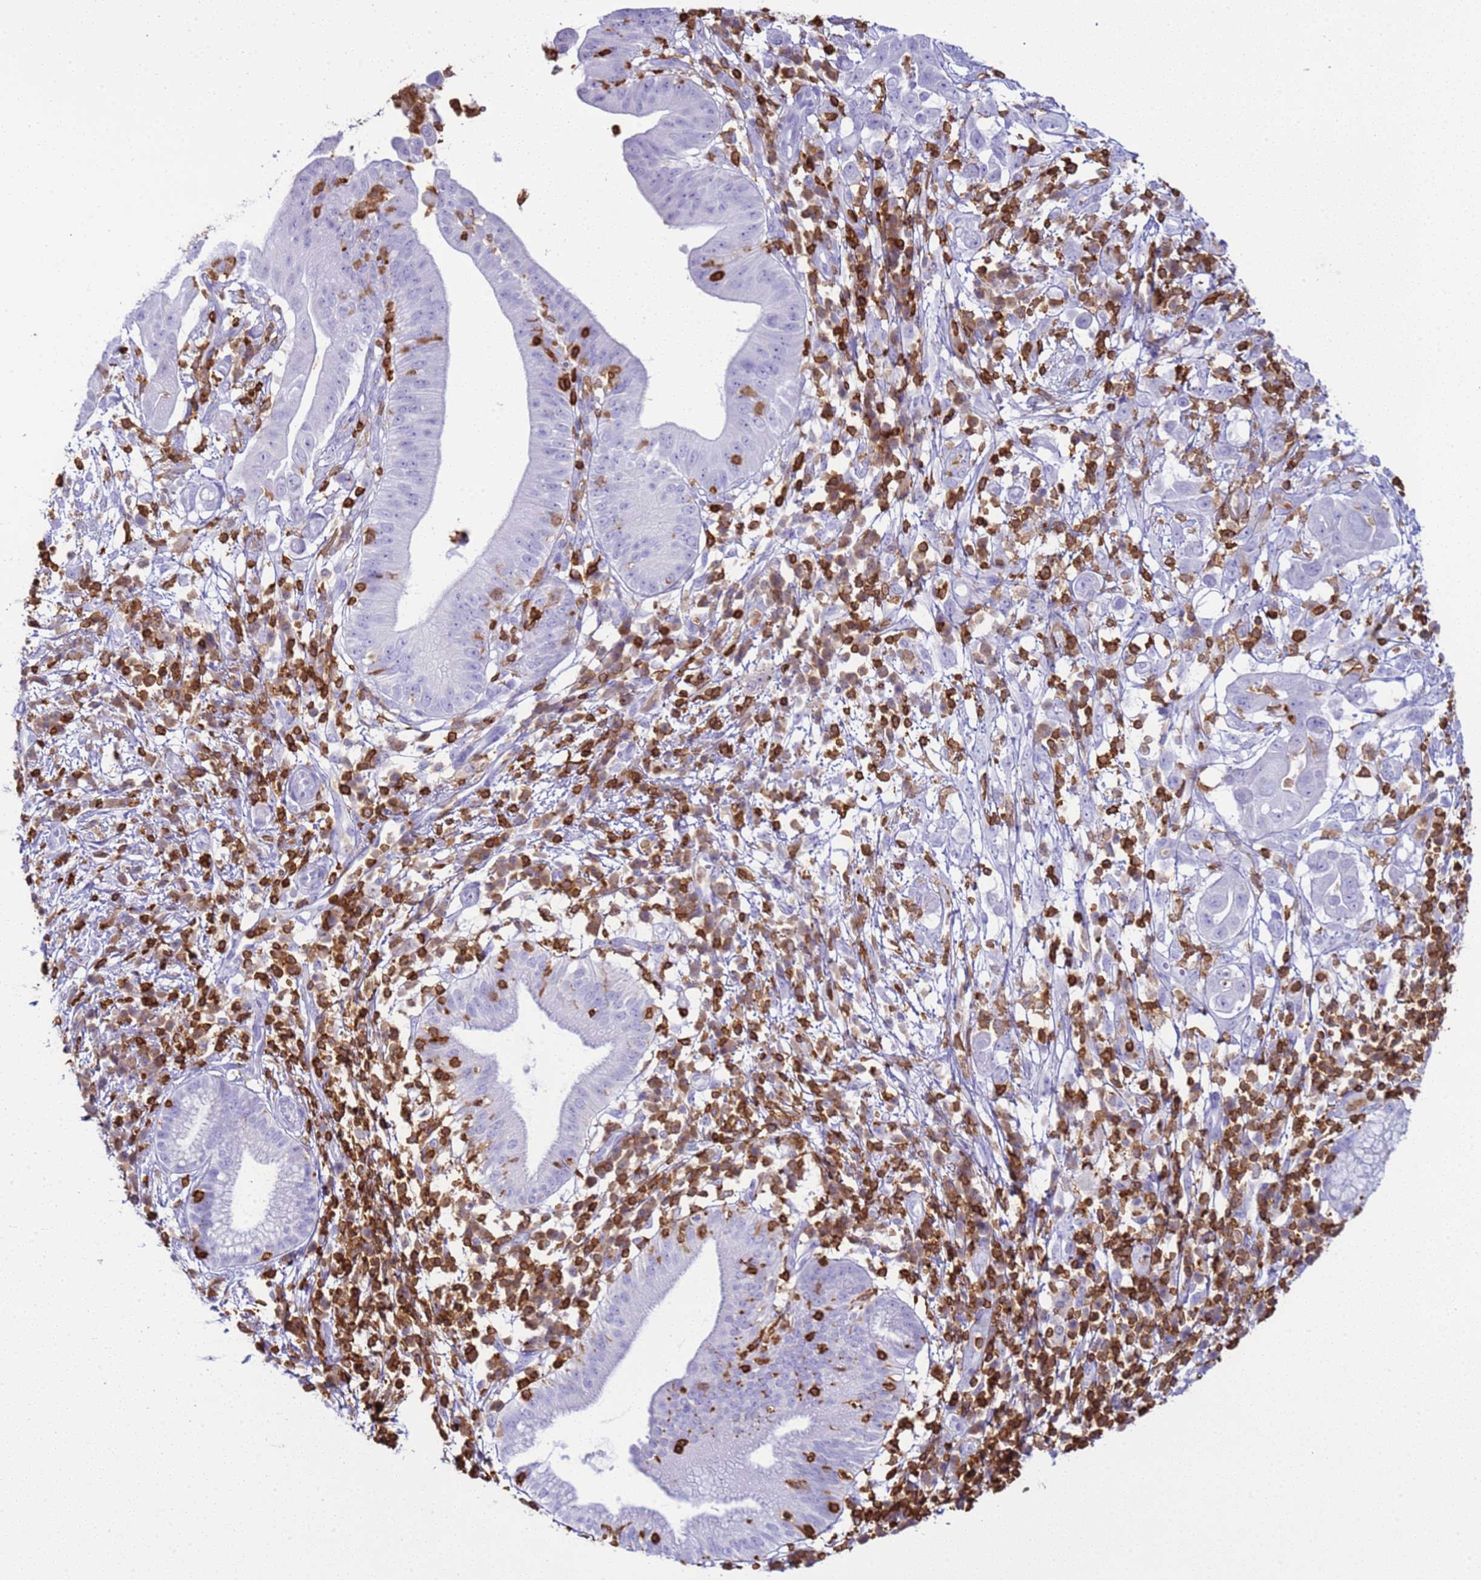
{"staining": {"intensity": "negative", "quantity": "none", "location": "none"}, "tissue": "pancreatic cancer", "cell_type": "Tumor cells", "image_type": "cancer", "snomed": [{"axis": "morphology", "description": "Adenocarcinoma, NOS"}, {"axis": "topography", "description": "Pancreas"}], "caption": "Immunohistochemical staining of human pancreatic adenocarcinoma demonstrates no significant positivity in tumor cells.", "gene": "IRF5", "patient": {"sex": "male", "age": 68}}